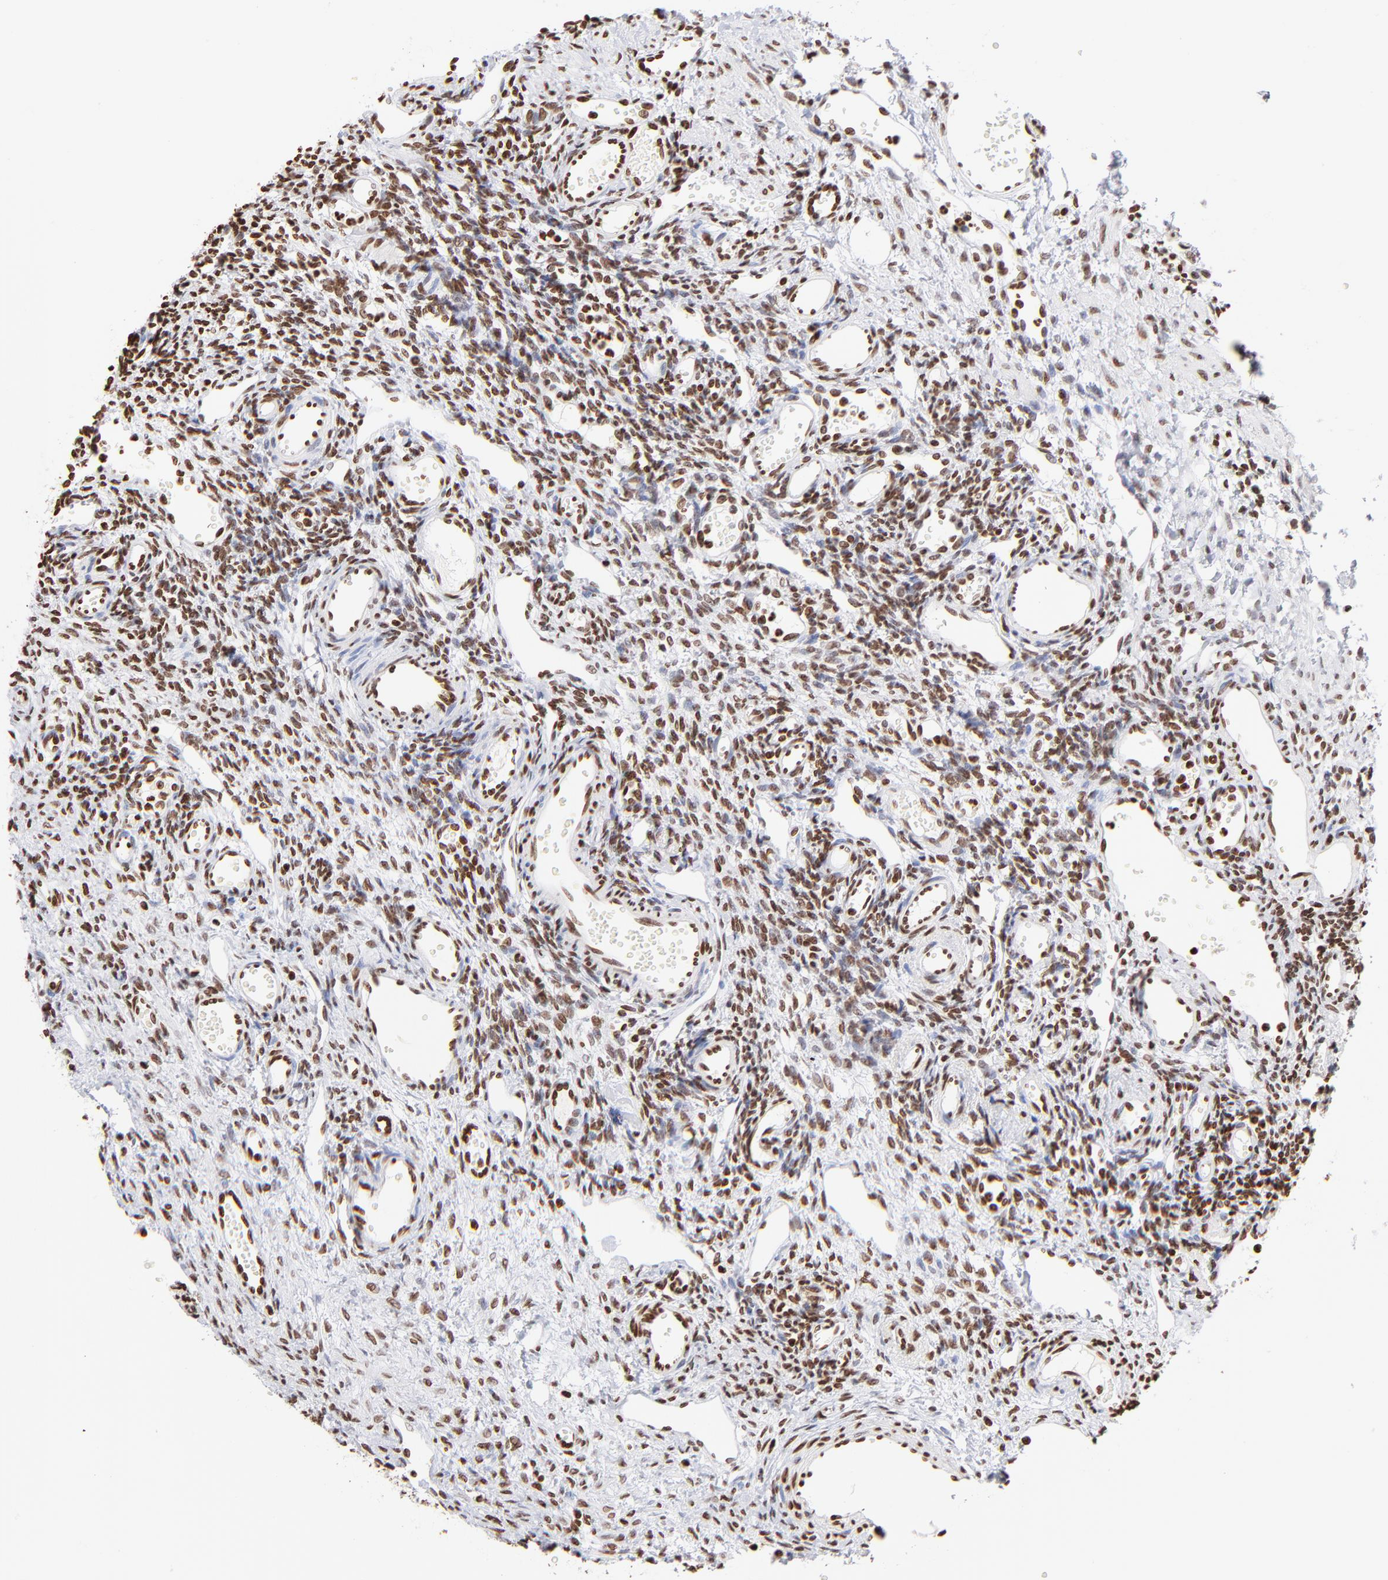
{"staining": {"intensity": "strong", "quantity": ">75%", "location": "nuclear"}, "tissue": "ovary", "cell_type": "Follicle cells", "image_type": "normal", "snomed": [{"axis": "morphology", "description": "Normal tissue, NOS"}, {"axis": "topography", "description": "Ovary"}], "caption": "Ovary stained for a protein (brown) reveals strong nuclear positive positivity in approximately >75% of follicle cells.", "gene": "RTL4", "patient": {"sex": "female", "age": 33}}